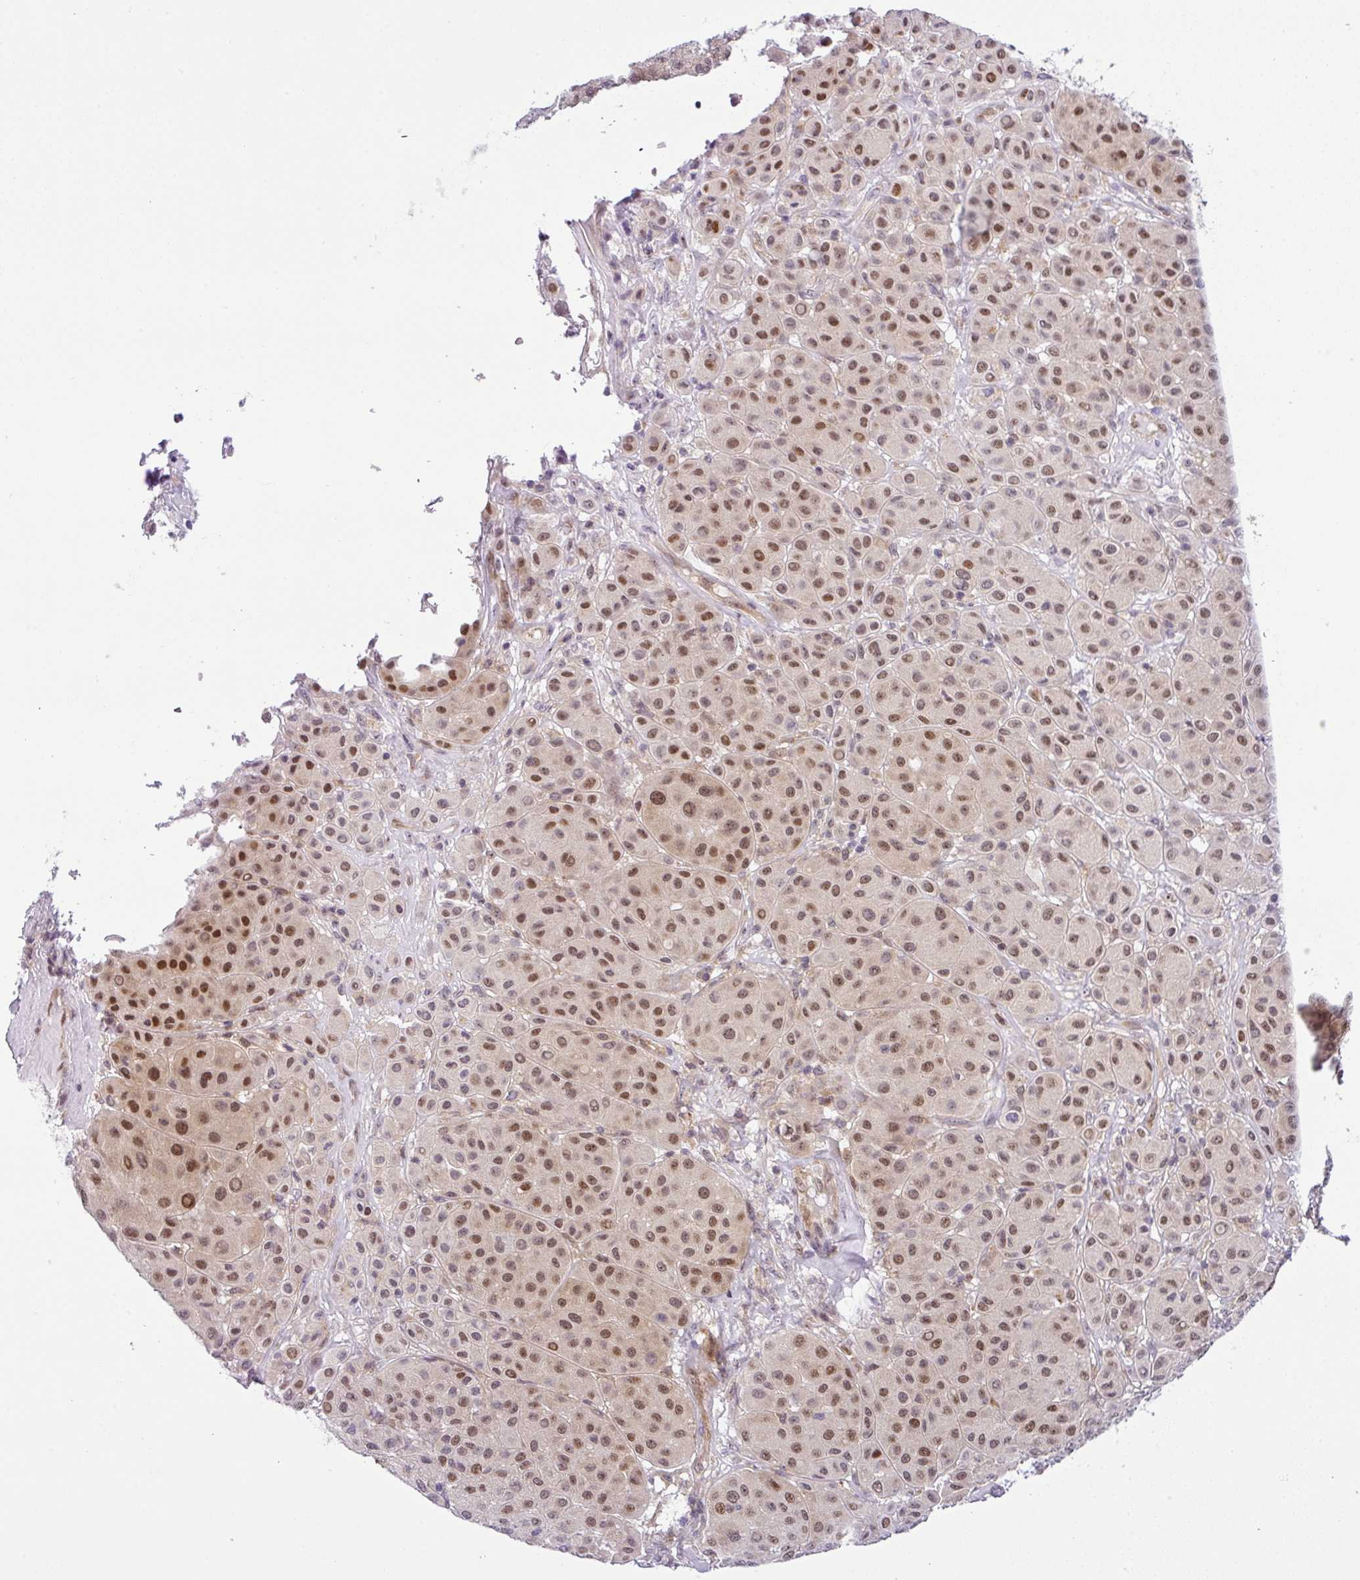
{"staining": {"intensity": "moderate", "quantity": ">75%", "location": "nuclear"}, "tissue": "melanoma", "cell_type": "Tumor cells", "image_type": "cancer", "snomed": [{"axis": "morphology", "description": "Malignant melanoma, Metastatic site"}, {"axis": "topography", "description": "Smooth muscle"}], "caption": "This is an image of immunohistochemistry staining of malignant melanoma (metastatic site), which shows moderate positivity in the nuclear of tumor cells.", "gene": "NDUFB2", "patient": {"sex": "male", "age": 41}}